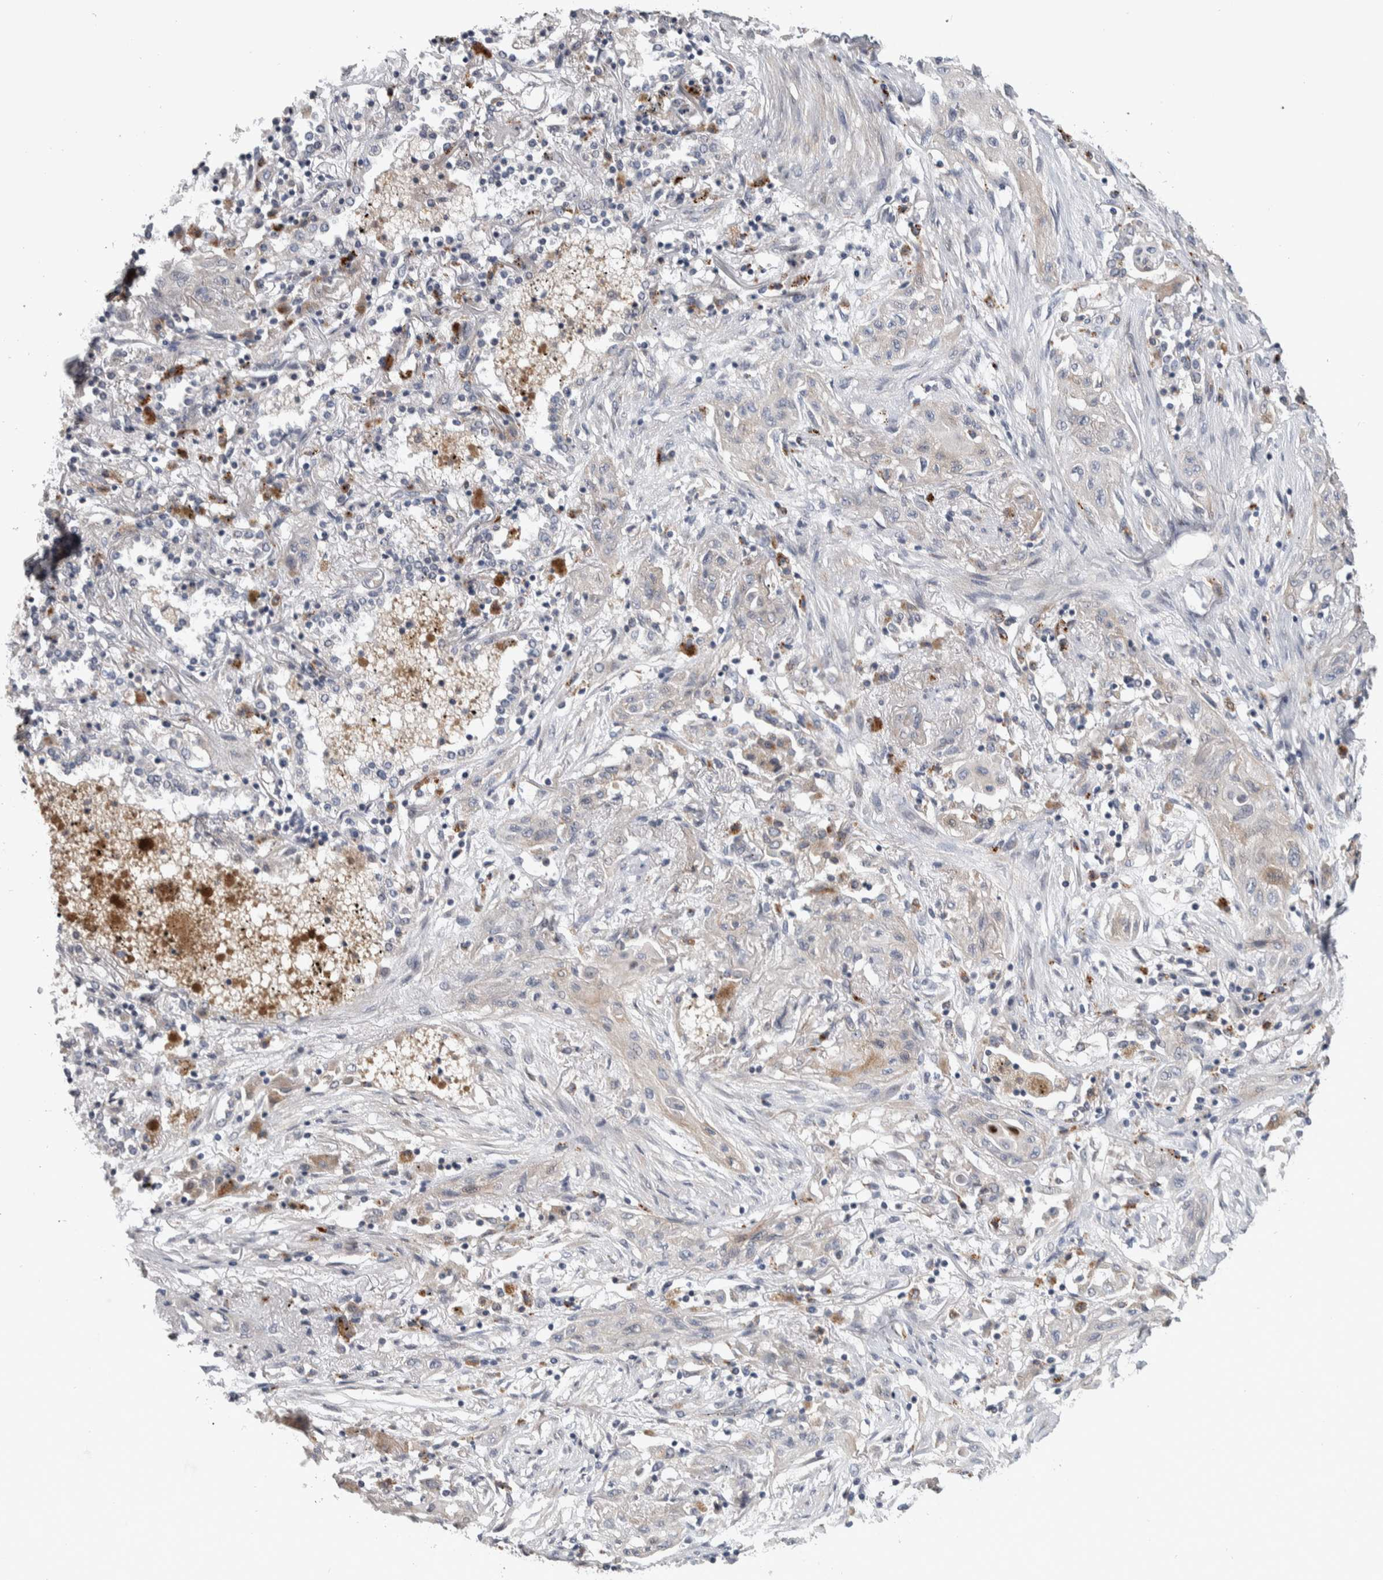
{"staining": {"intensity": "weak", "quantity": "<25%", "location": "cytoplasmic/membranous"}, "tissue": "lung cancer", "cell_type": "Tumor cells", "image_type": "cancer", "snomed": [{"axis": "morphology", "description": "Squamous cell carcinoma, NOS"}, {"axis": "topography", "description": "Lung"}], "caption": "Squamous cell carcinoma (lung) was stained to show a protein in brown. There is no significant expression in tumor cells. (DAB (3,3'-diaminobenzidine) immunohistochemistry (IHC), high magnification).", "gene": "FAM83G", "patient": {"sex": "female", "age": 47}}